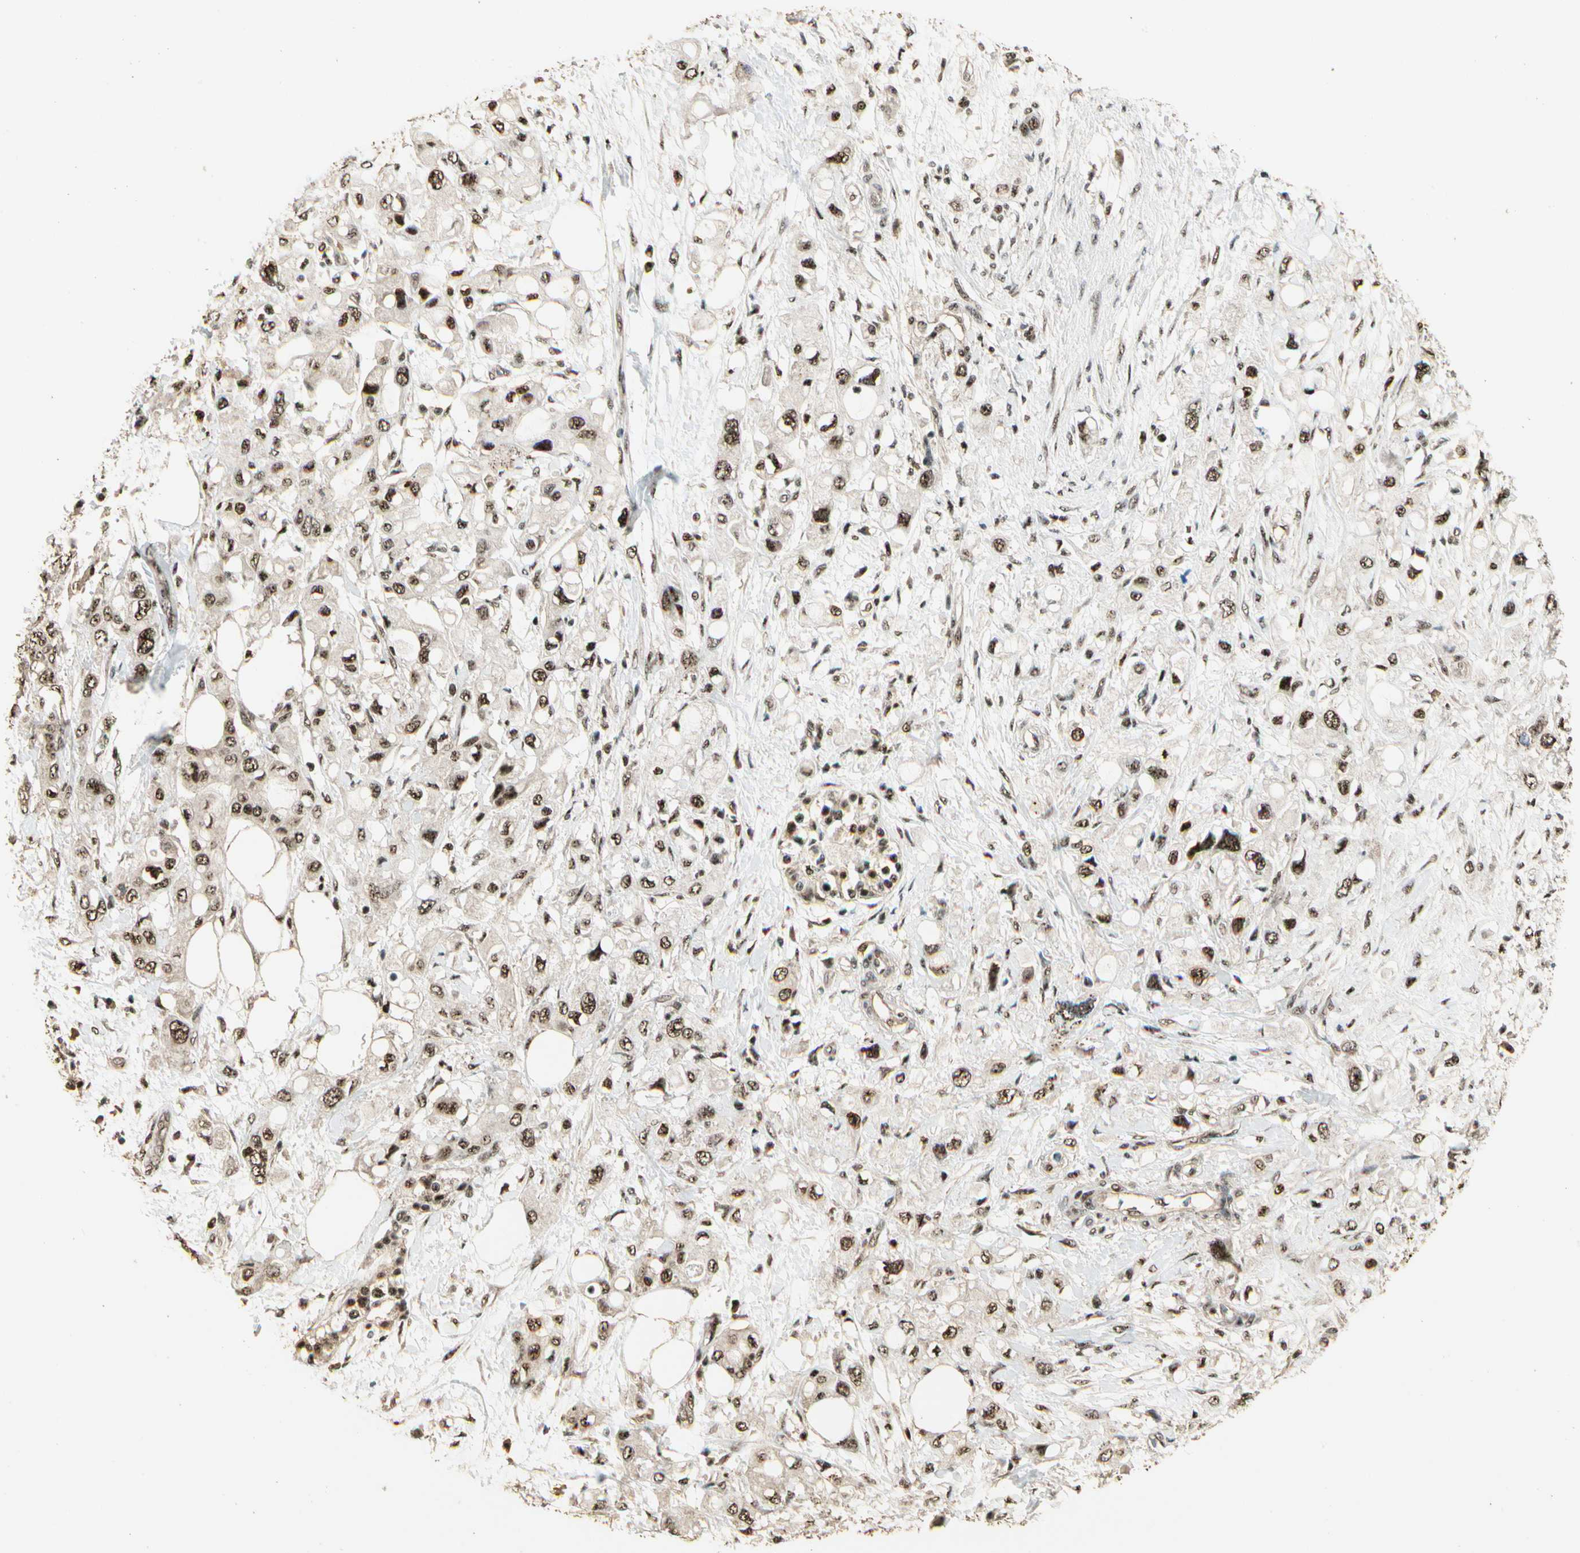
{"staining": {"intensity": "strong", "quantity": "25%-75%", "location": "nuclear"}, "tissue": "pancreatic cancer", "cell_type": "Tumor cells", "image_type": "cancer", "snomed": [{"axis": "morphology", "description": "Adenocarcinoma, NOS"}, {"axis": "topography", "description": "Pancreas"}], "caption": "This is an image of IHC staining of pancreatic cancer (adenocarcinoma), which shows strong positivity in the nuclear of tumor cells.", "gene": "RBM25", "patient": {"sex": "female", "age": 56}}